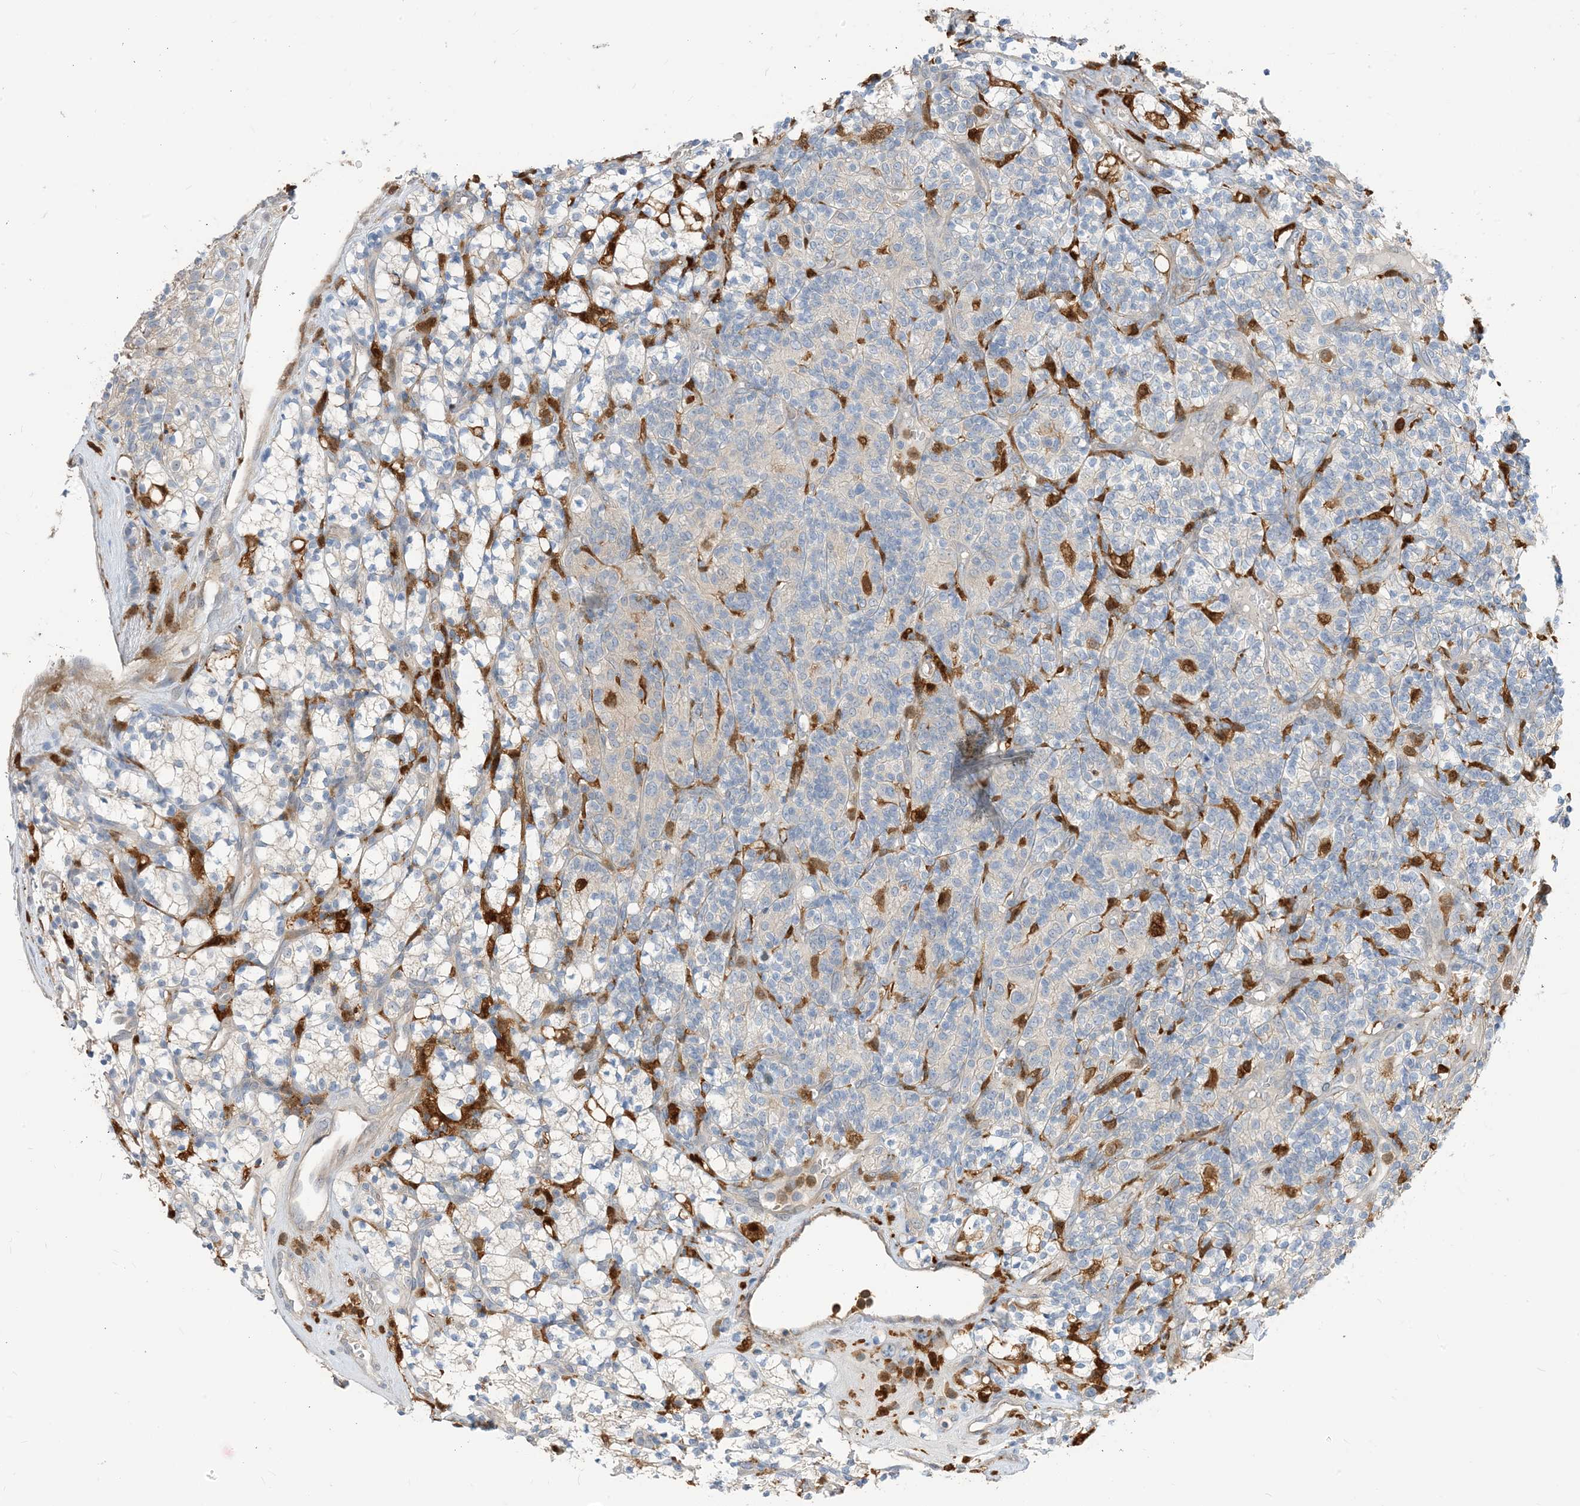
{"staining": {"intensity": "negative", "quantity": "none", "location": "none"}, "tissue": "renal cancer", "cell_type": "Tumor cells", "image_type": "cancer", "snomed": [{"axis": "morphology", "description": "Adenocarcinoma, NOS"}, {"axis": "topography", "description": "Kidney"}], "caption": "IHC of human renal cancer (adenocarcinoma) shows no staining in tumor cells.", "gene": "NAGK", "patient": {"sex": "male", "age": 77}}